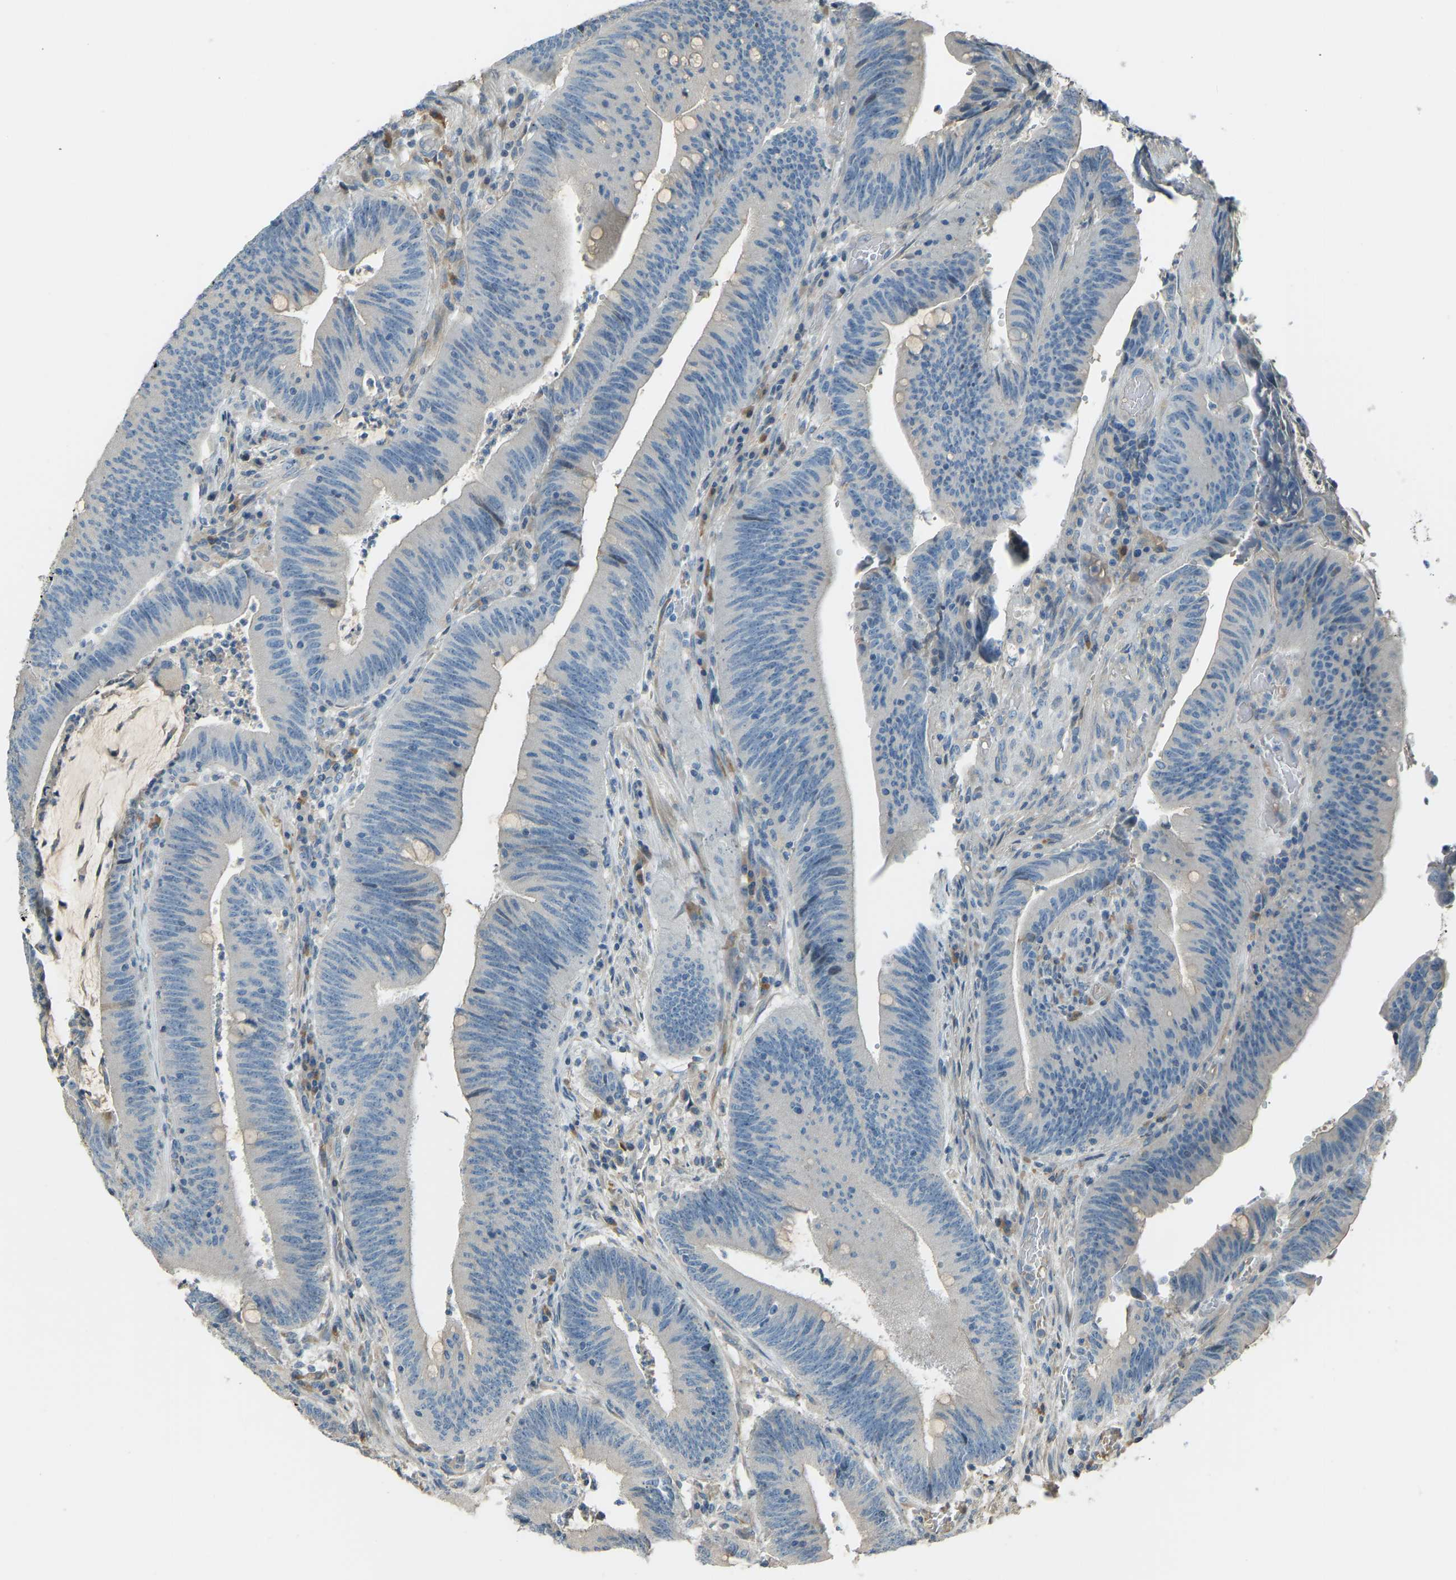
{"staining": {"intensity": "negative", "quantity": "none", "location": "none"}, "tissue": "colorectal cancer", "cell_type": "Tumor cells", "image_type": "cancer", "snomed": [{"axis": "morphology", "description": "Normal tissue, NOS"}, {"axis": "morphology", "description": "Adenocarcinoma, NOS"}, {"axis": "topography", "description": "Rectum"}], "caption": "Colorectal cancer (adenocarcinoma) was stained to show a protein in brown. There is no significant positivity in tumor cells.", "gene": "FBLN2", "patient": {"sex": "female", "age": 66}}